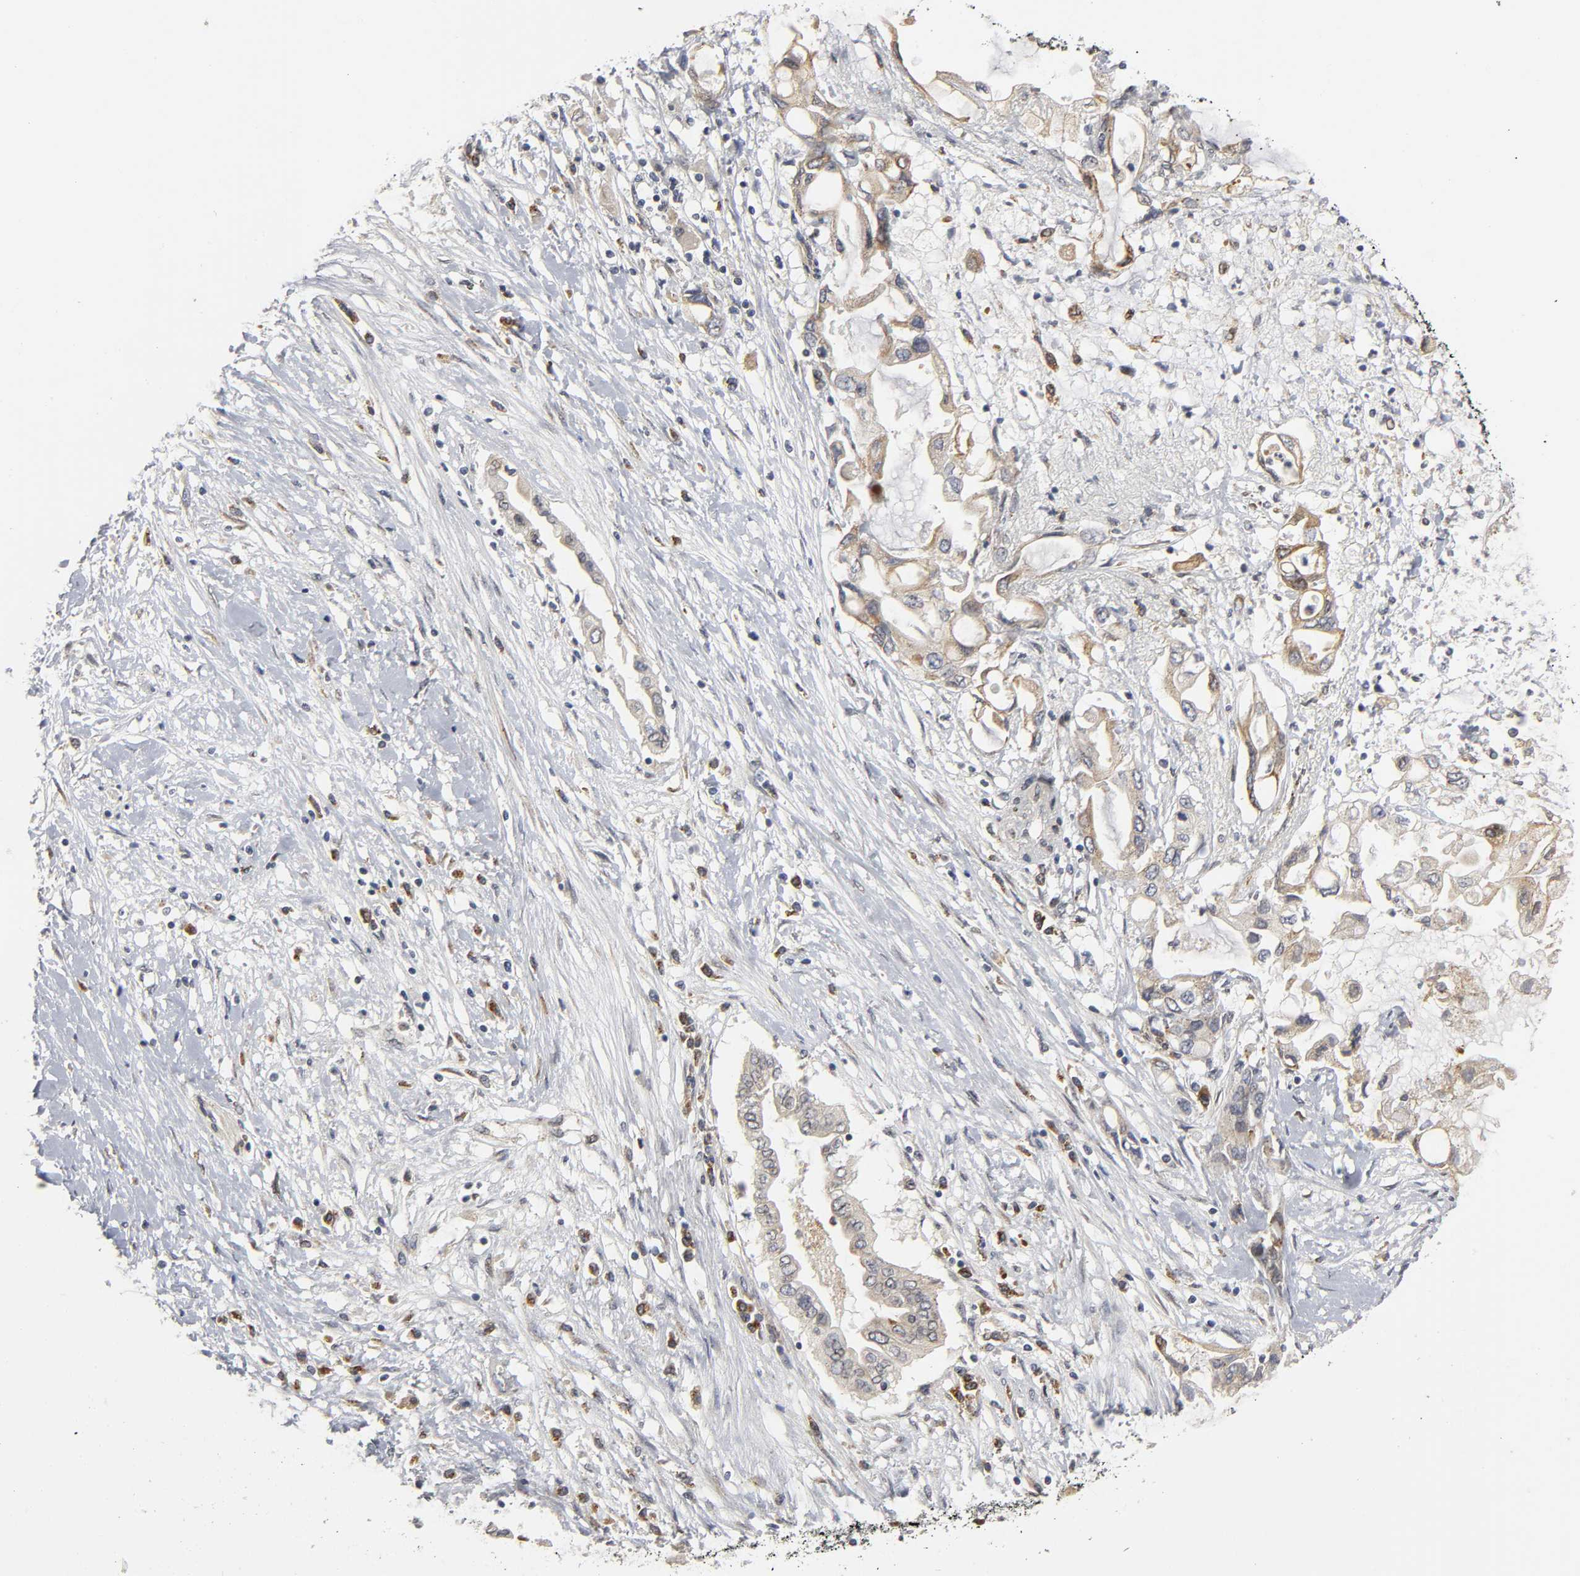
{"staining": {"intensity": "weak", "quantity": "<25%", "location": "cytoplasmic/membranous"}, "tissue": "pancreatic cancer", "cell_type": "Tumor cells", "image_type": "cancer", "snomed": [{"axis": "morphology", "description": "Adenocarcinoma, NOS"}, {"axis": "topography", "description": "Pancreas"}], "caption": "Pancreatic adenocarcinoma was stained to show a protein in brown. There is no significant positivity in tumor cells.", "gene": "ASB6", "patient": {"sex": "female", "age": 57}}